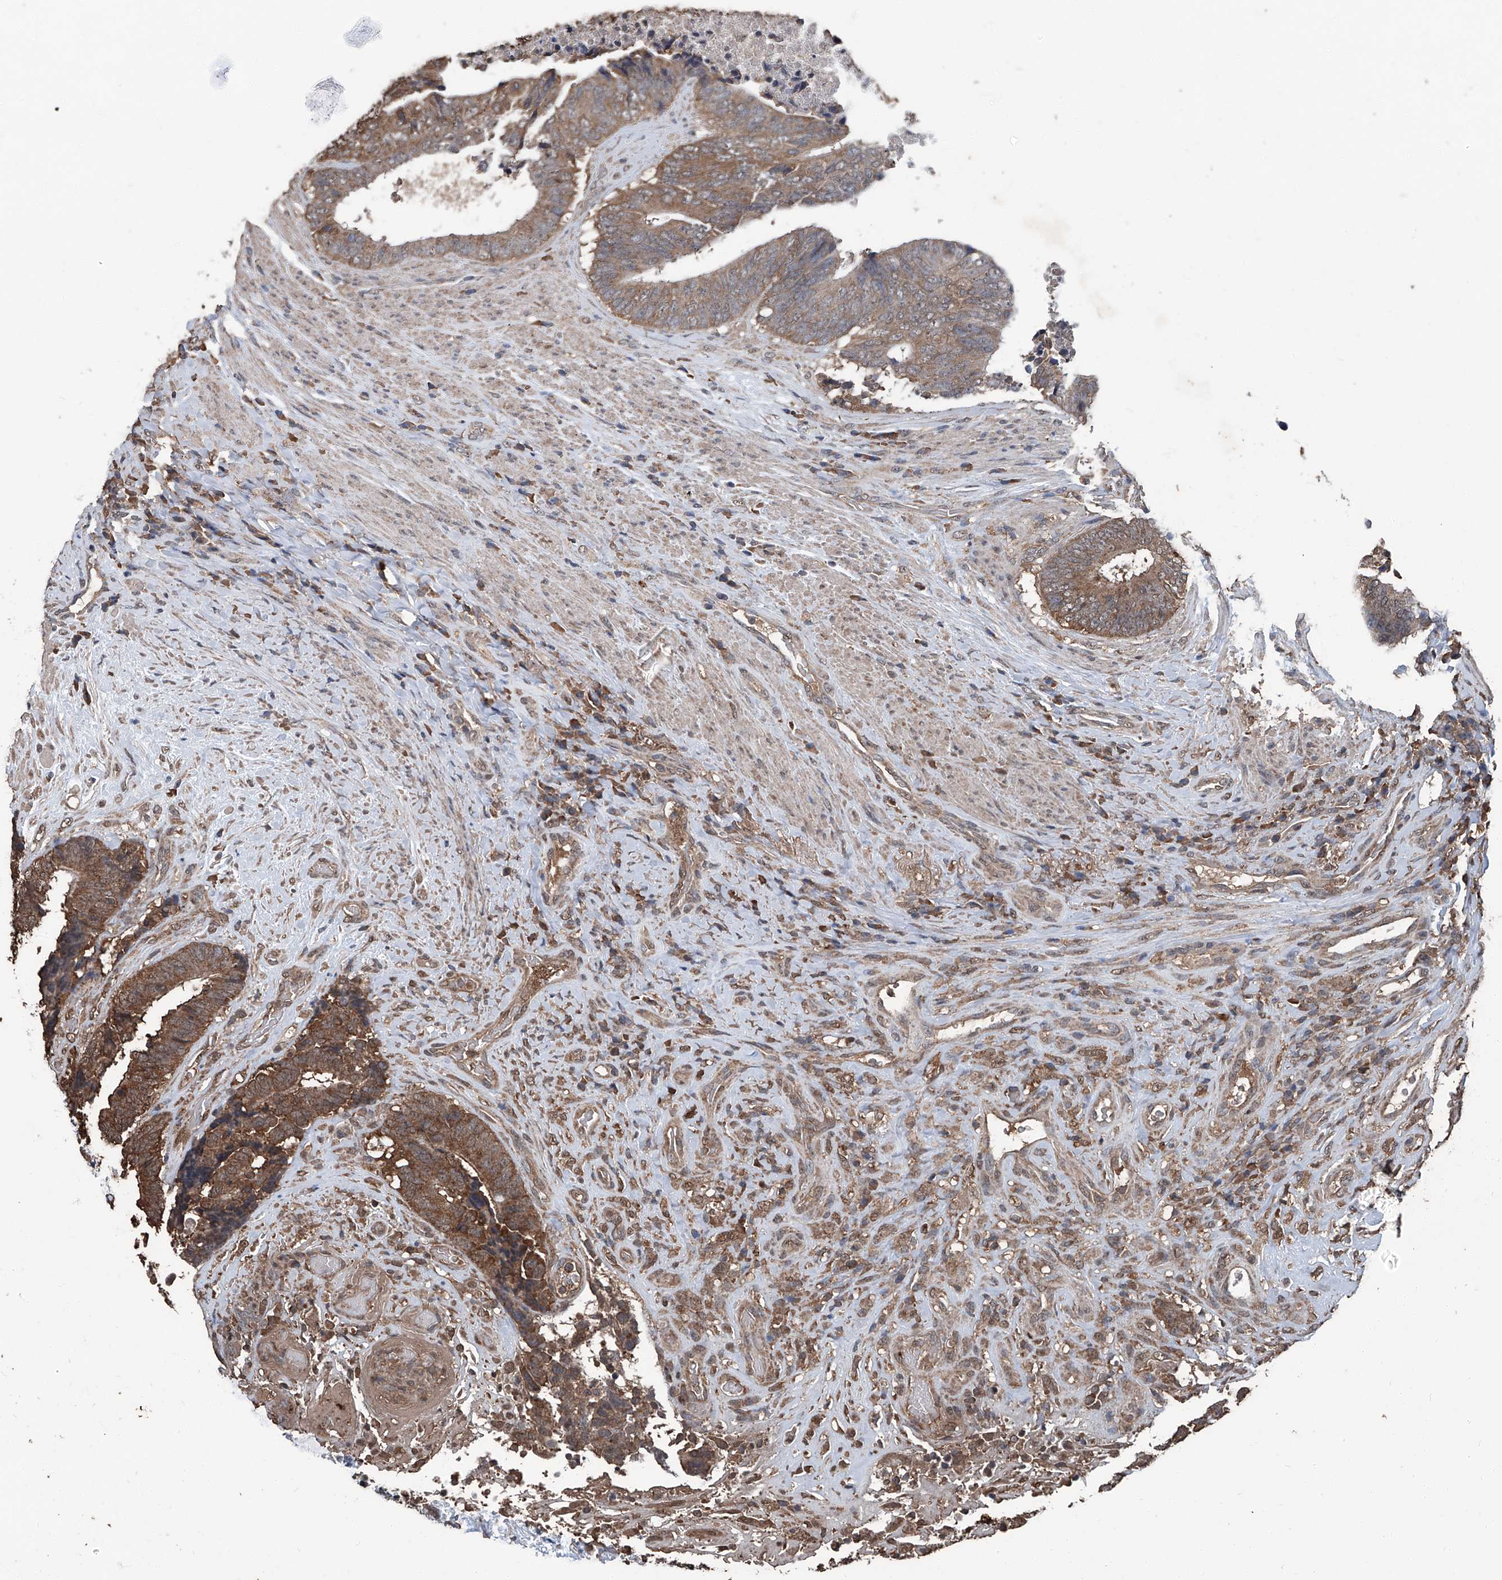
{"staining": {"intensity": "moderate", "quantity": ">75%", "location": "cytoplasmic/membranous"}, "tissue": "colorectal cancer", "cell_type": "Tumor cells", "image_type": "cancer", "snomed": [{"axis": "morphology", "description": "Adenocarcinoma, NOS"}, {"axis": "topography", "description": "Rectum"}], "caption": "A micrograph of colorectal adenocarcinoma stained for a protein displays moderate cytoplasmic/membranous brown staining in tumor cells.", "gene": "STARD7", "patient": {"sex": "male", "age": 72}}